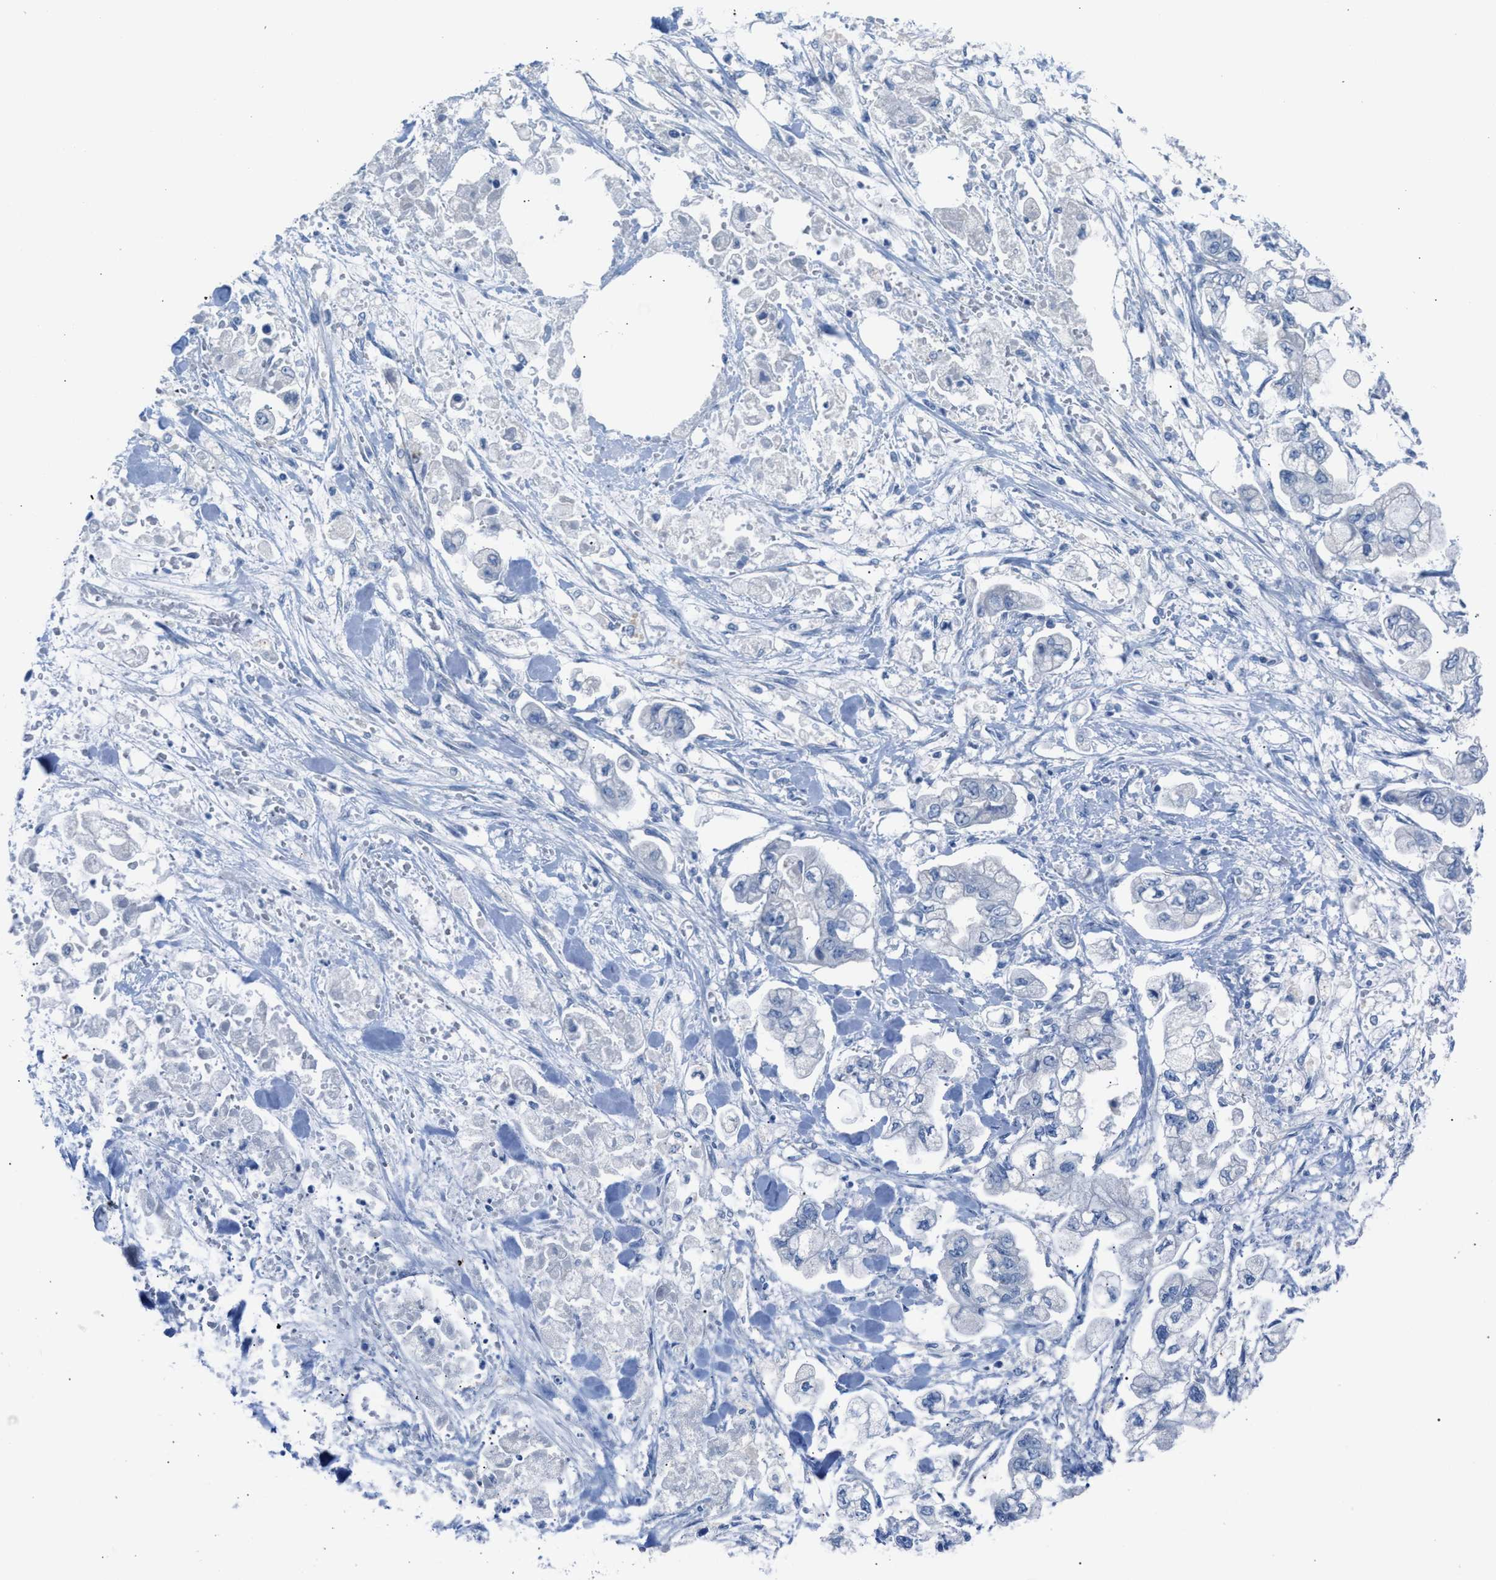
{"staining": {"intensity": "negative", "quantity": "none", "location": "none"}, "tissue": "stomach cancer", "cell_type": "Tumor cells", "image_type": "cancer", "snomed": [{"axis": "morphology", "description": "Normal tissue, NOS"}, {"axis": "morphology", "description": "Adenocarcinoma, NOS"}, {"axis": "topography", "description": "Stomach"}], "caption": "This is a micrograph of immunohistochemistry staining of stomach cancer, which shows no staining in tumor cells.", "gene": "ASPA", "patient": {"sex": "male", "age": 62}}